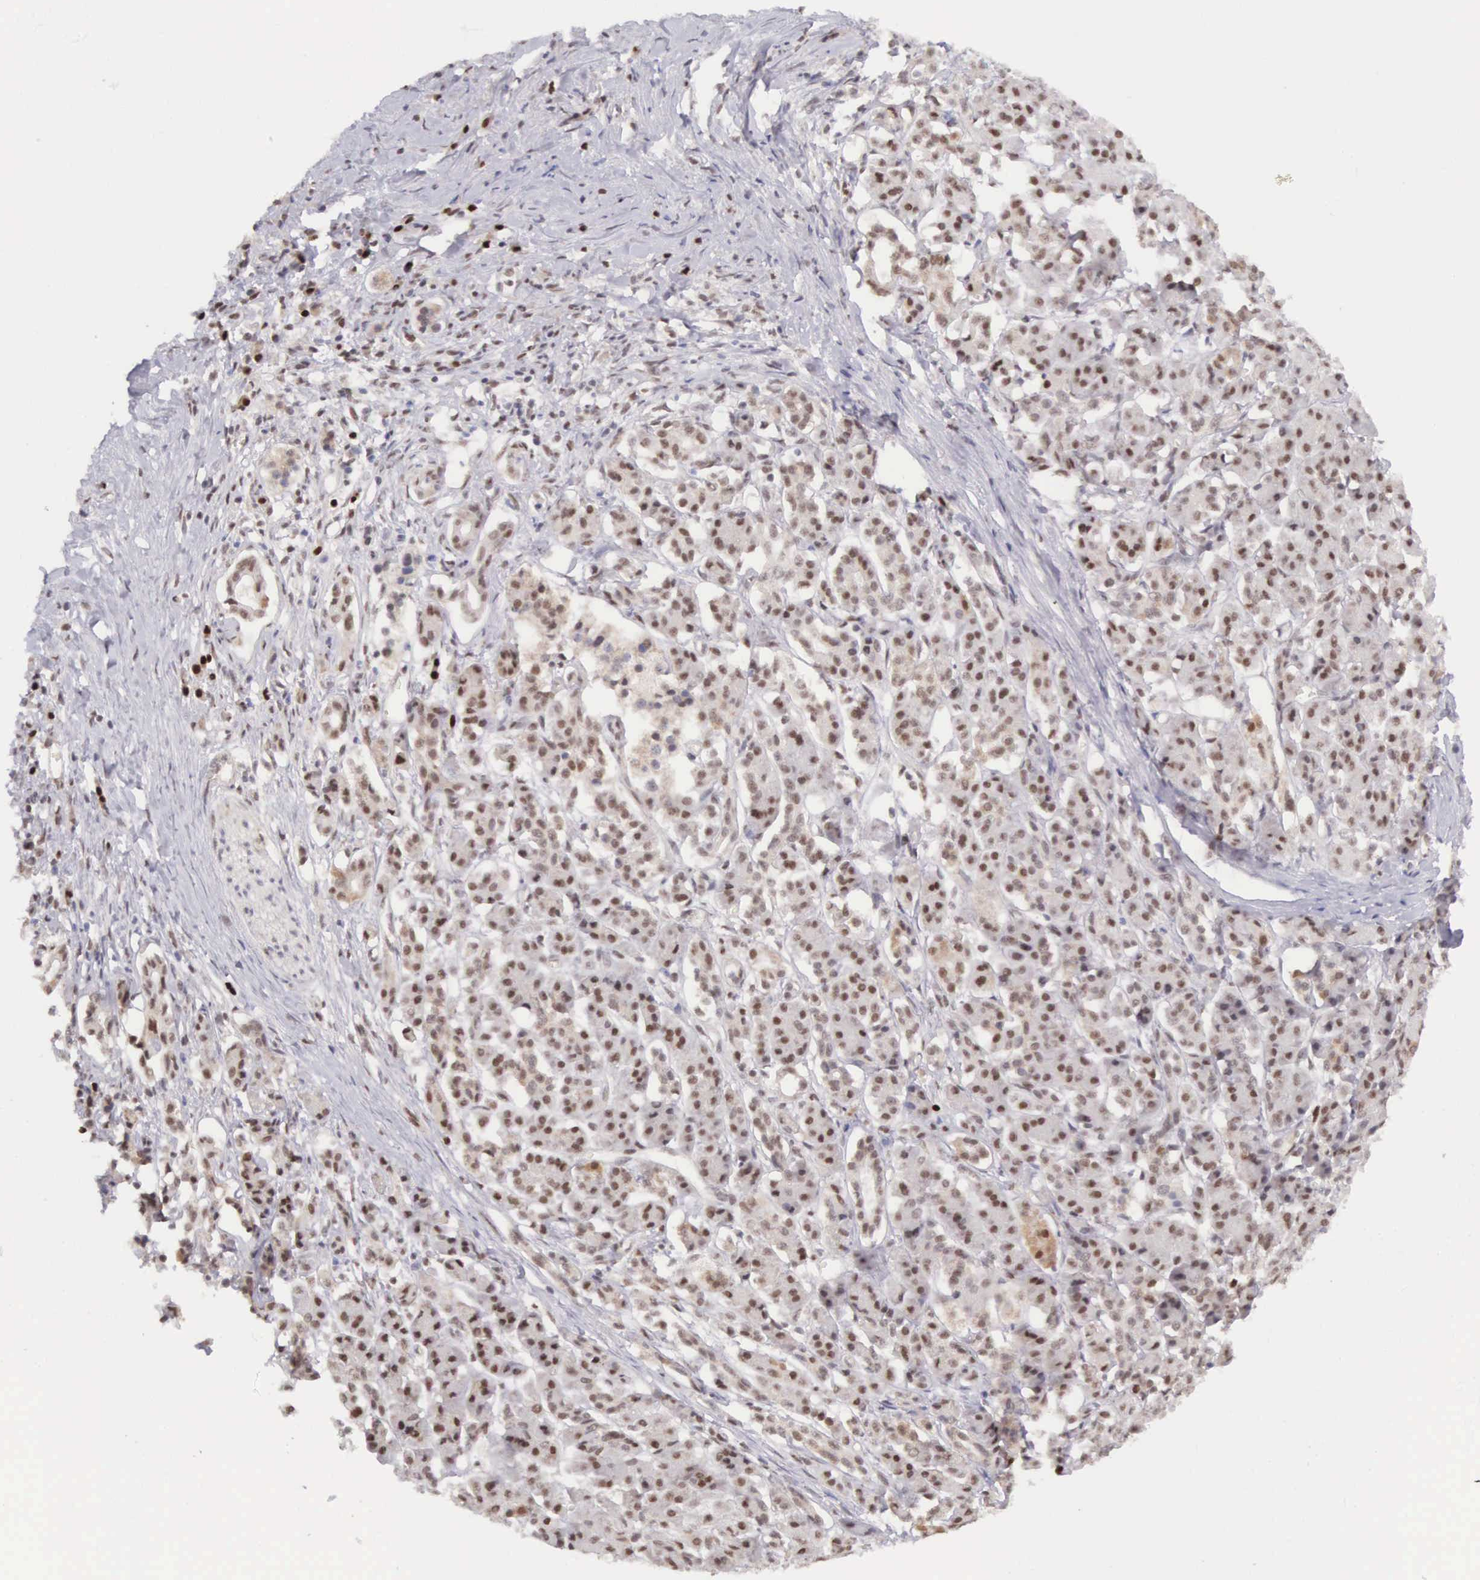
{"staining": {"intensity": "weak", "quantity": "25%-75%", "location": "nuclear"}, "tissue": "pancreatic cancer", "cell_type": "Tumor cells", "image_type": "cancer", "snomed": [{"axis": "morphology", "description": "Adenocarcinoma, NOS"}, {"axis": "topography", "description": "Pancreas"}], "caption": "About 25%-75% of tumor cells in pancreatic cancer (adenocarcinoma) display weak nuclear protein positivity as visualized by brown immunohistochemical staining.", "gene": "CCDC117", "patient": {"sex": "male", "age": 59}}